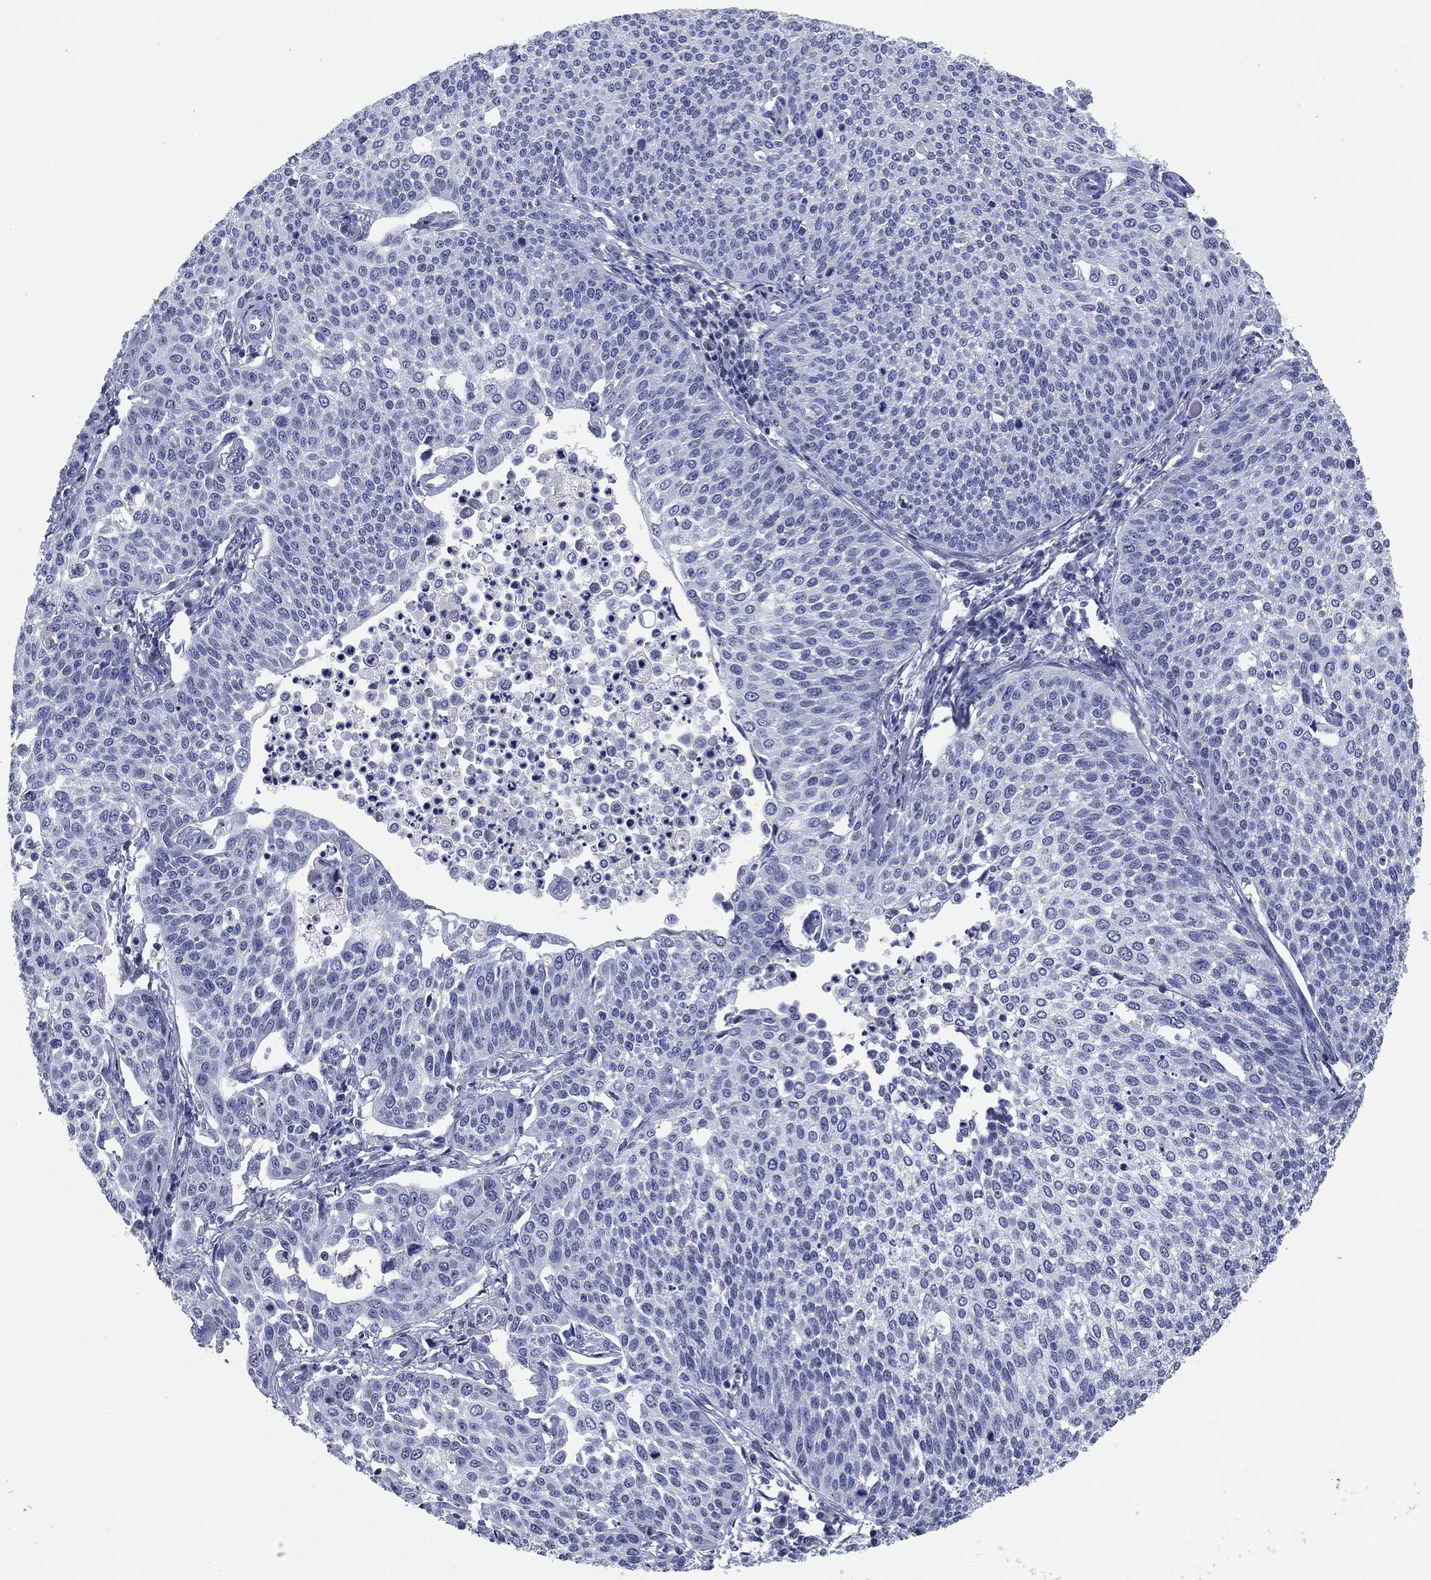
{"staining": {"intensity": "negative", "quantity": "none", "location": "none"}, "tissue": "cervical cancer", "cell_type": "Tumor cells", "image_type": "cancer", "snomed": [{"axis": "morphology", "description": "Squamous cell carcinoma, NOS"}, {"axis": "topography", "description": "Cervix"}], "caption": "DAB immunohistochemical staining of human cervical cancer (squamous cell carcinoma) exhibits no significant positivity in tumor cells.", "gene": "KCNH1", "patient": {"sex": "female", "age": 34}}